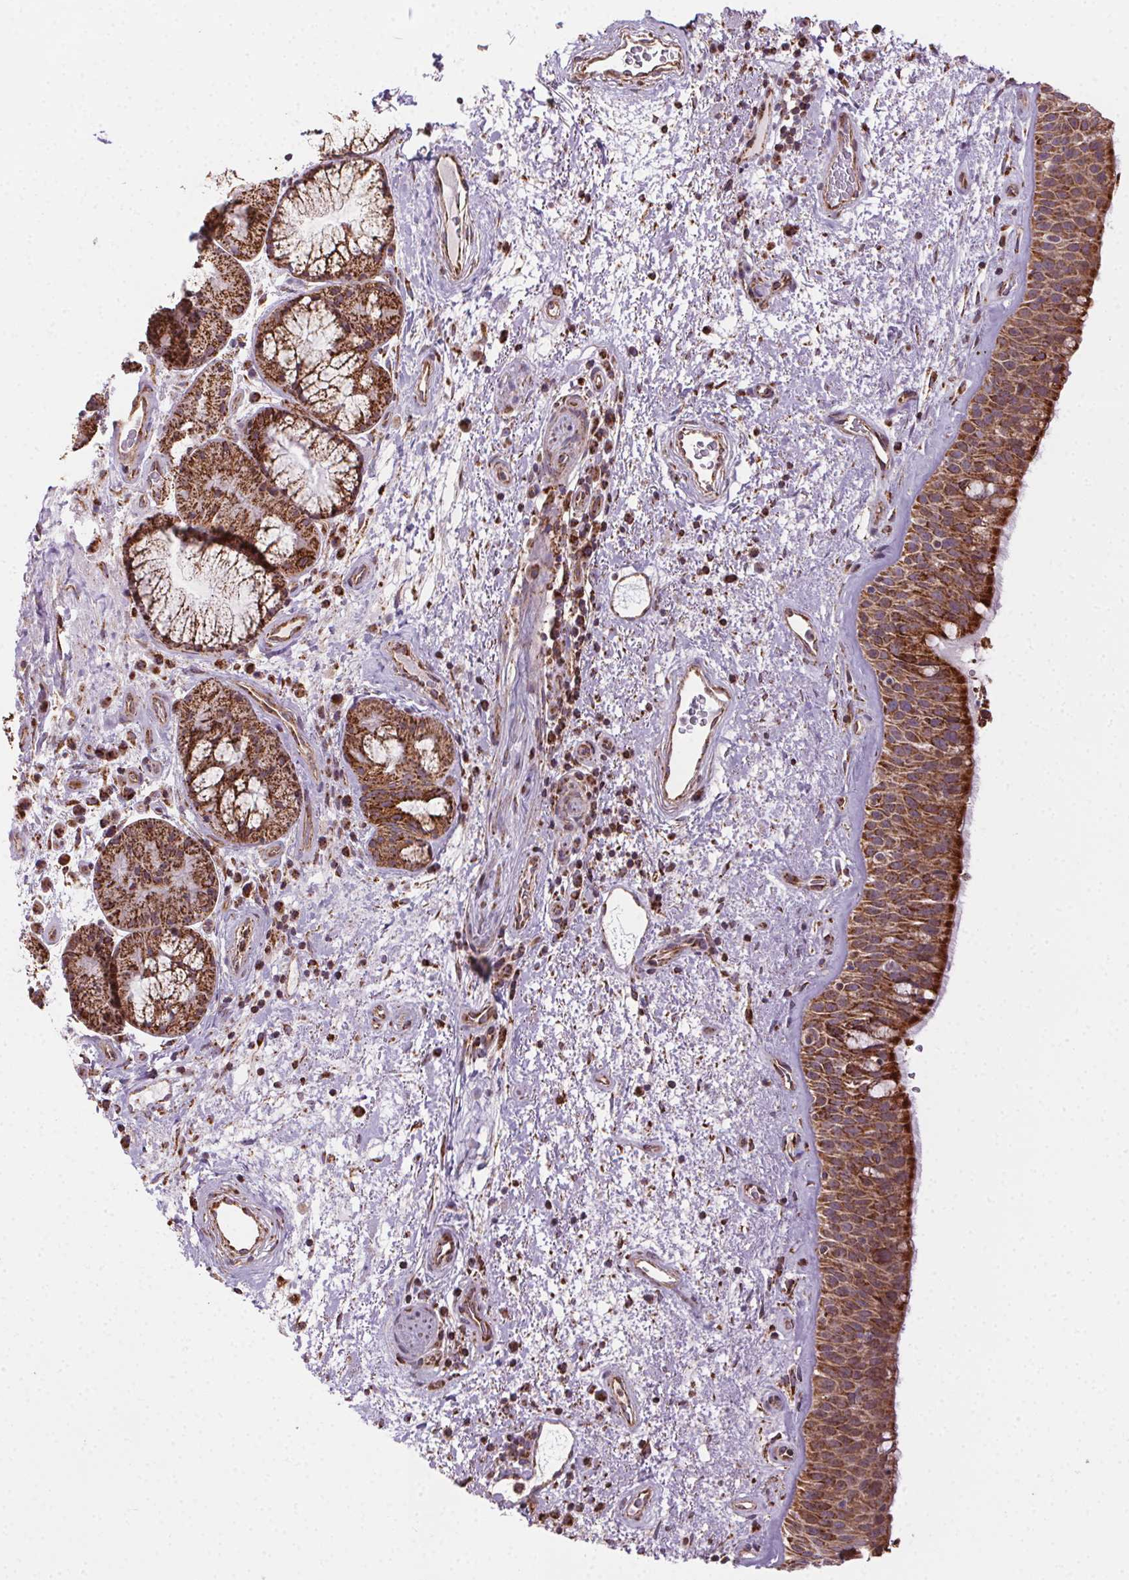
{"staining": {"intensity": "strong", "quantity": ">75%", "location": "cytoplasmic/membranous"}, "tissue": "bronchus", "cell_type": "Respiratory epithelial cells", "image_type": "normal", "snomed": [{"axis": "morphology", "description": "Normal tissue, NOS"}, {"axis": "topography", "description": "Bronchus"}], "caption": "Respiratory epithelial cells reveal high levels of strong cytoplasmic/membranous expression in about >75% of cells in normal bronchus. The protein of interest is stained brown, and the nuclei are stained in blue (DAB (3,3'-diaminobenzidine) IHC with brightfield microscopy, high magnification).", "gene": "CLPB", "patient": {"sex": "male", "age": 48}}